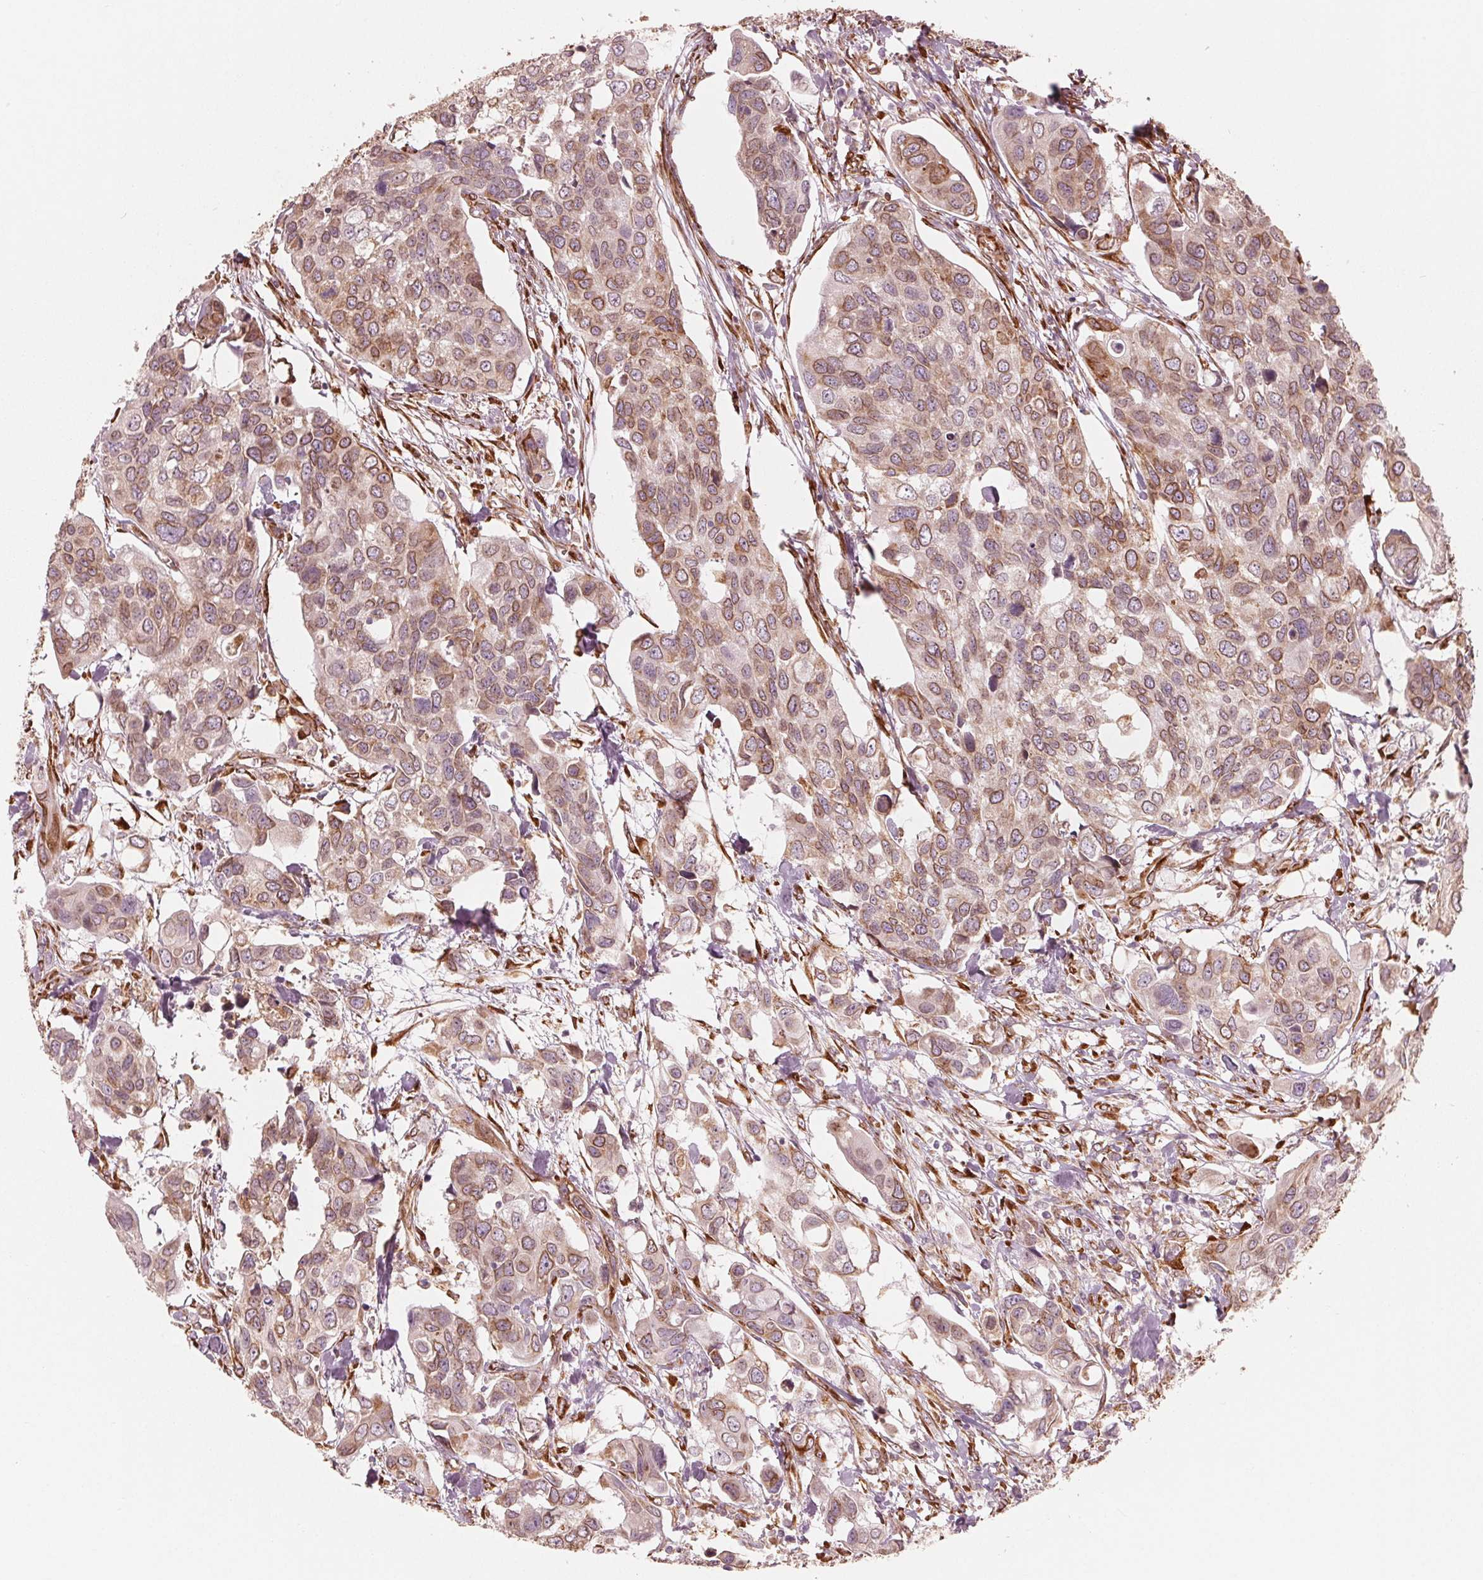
{"staining": {"intensity": "moderate", "quantity": ">75%", "location": "cytoplasmic/membranous"}, "tissue": "urothelial cancer", "cell_type": "Tumor cells", "image_type": "cancer", "snomed": [{"axis": "morphology", "description": "Urothelial carcinoma, High grade"}, {"axis": "topography", "description": "Urinary bladder"}], "caption": "Immunohistochemistry staining of urothelial cancer, which displays medium levels of moderate cytoplasmic/membranous expression in about >75% of tumor cells indicating moderate cytoplasmic/membranous protein positivity. The staining was performed using DAB (brown) for protein detection and nuclei were counterstained in hematoxylin (blue).", "gene": "IKBIP", "patient": {"sex": "male", "age": 60}}